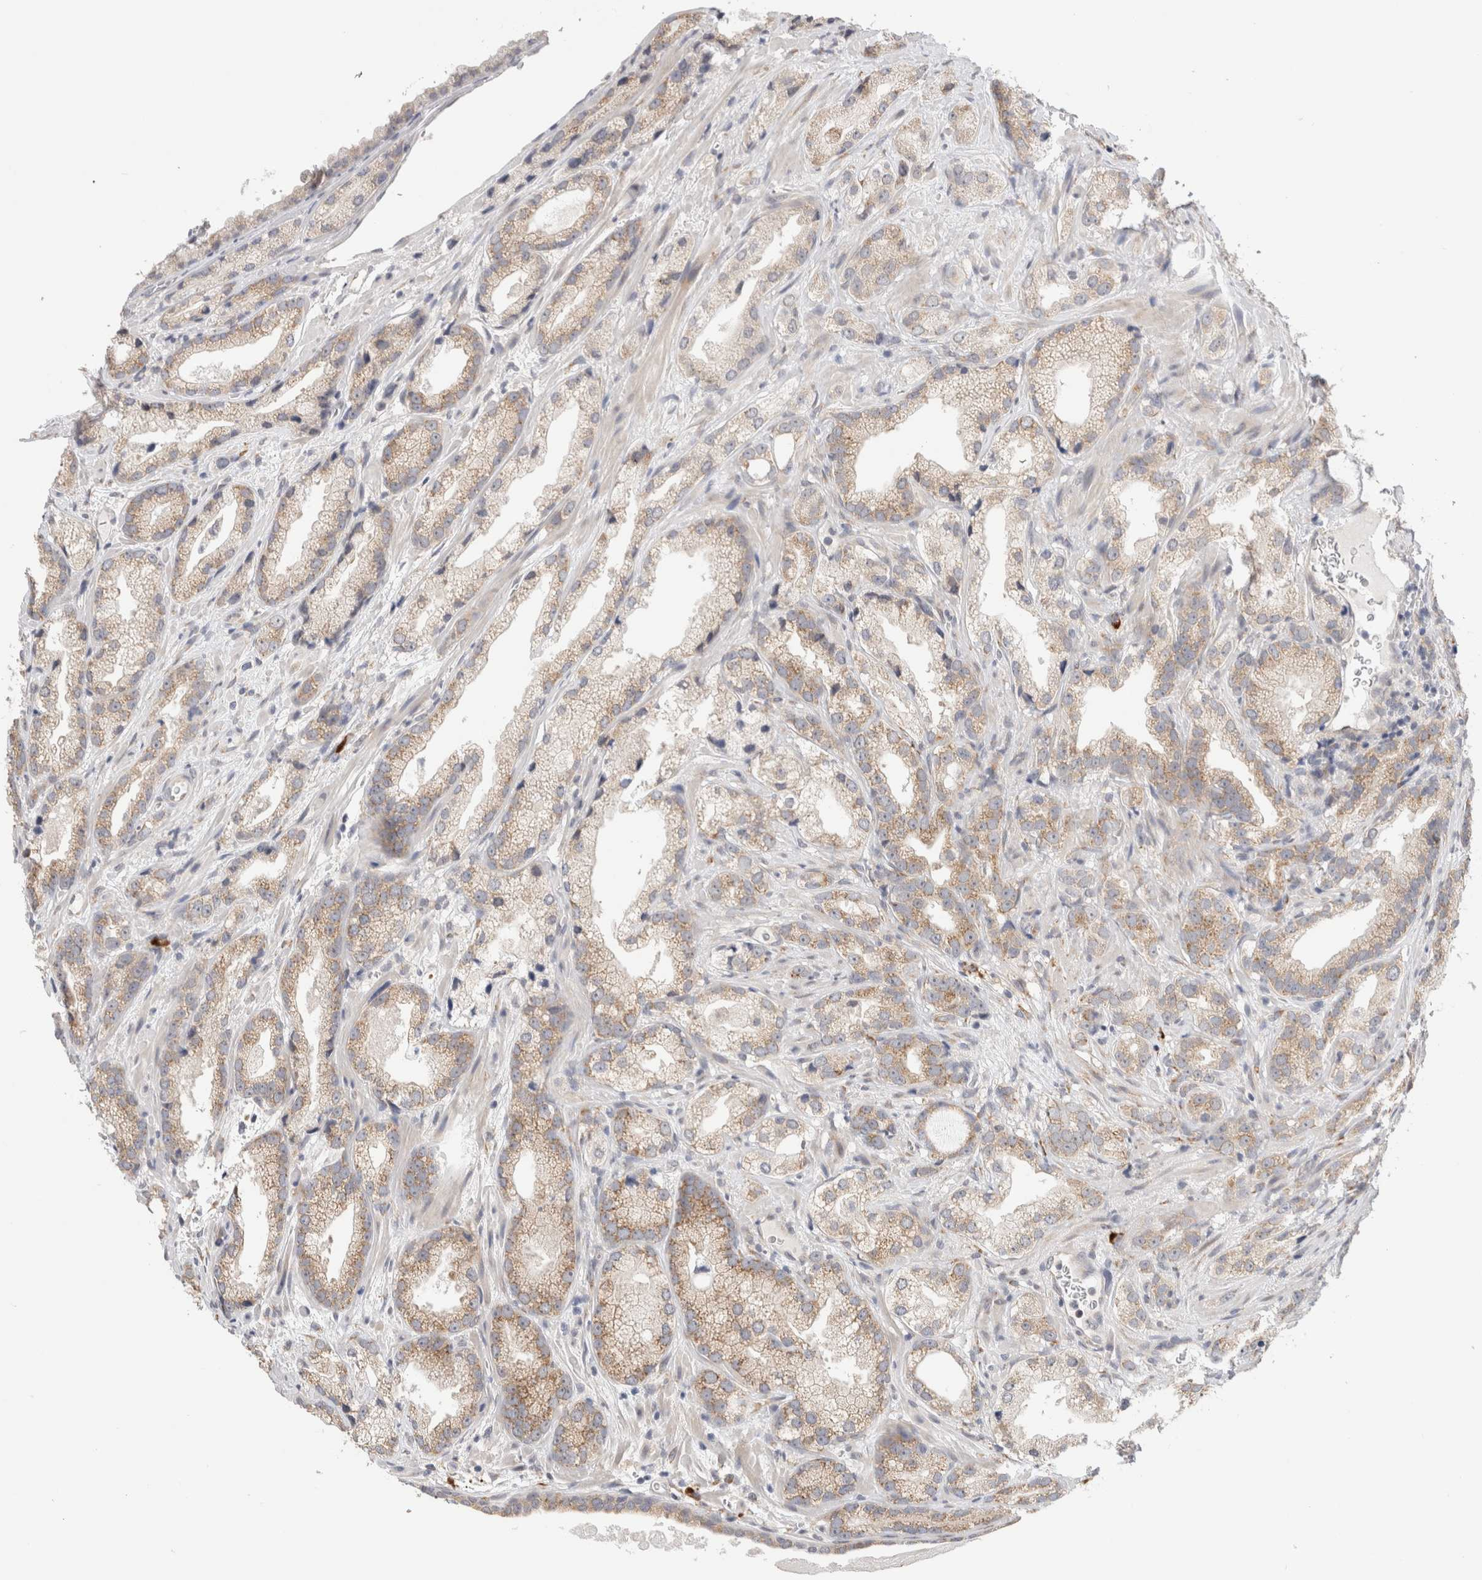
{"staining": {"intensity": "moderate", "quantity": ">75%", "location": "cytoplasmic/membranous"}, "tissue": "prostate cancer", "cell_type": "Tumor cells", "image_type": "cancer", "snomed": [{"axis": "morphology", "description": "Adenocarcinoma, High grade"}, {"axis": "topography", "description": "Prostate"}], "caption": "There is medium levels of moderate cytoplasmic/membranous positivity in tumor cells of prostate cancer, as demonstrated by immunohistochemical staining (brown color).", "gene": "HDLBP", "patient": {"sex": "male", "age": 63}}